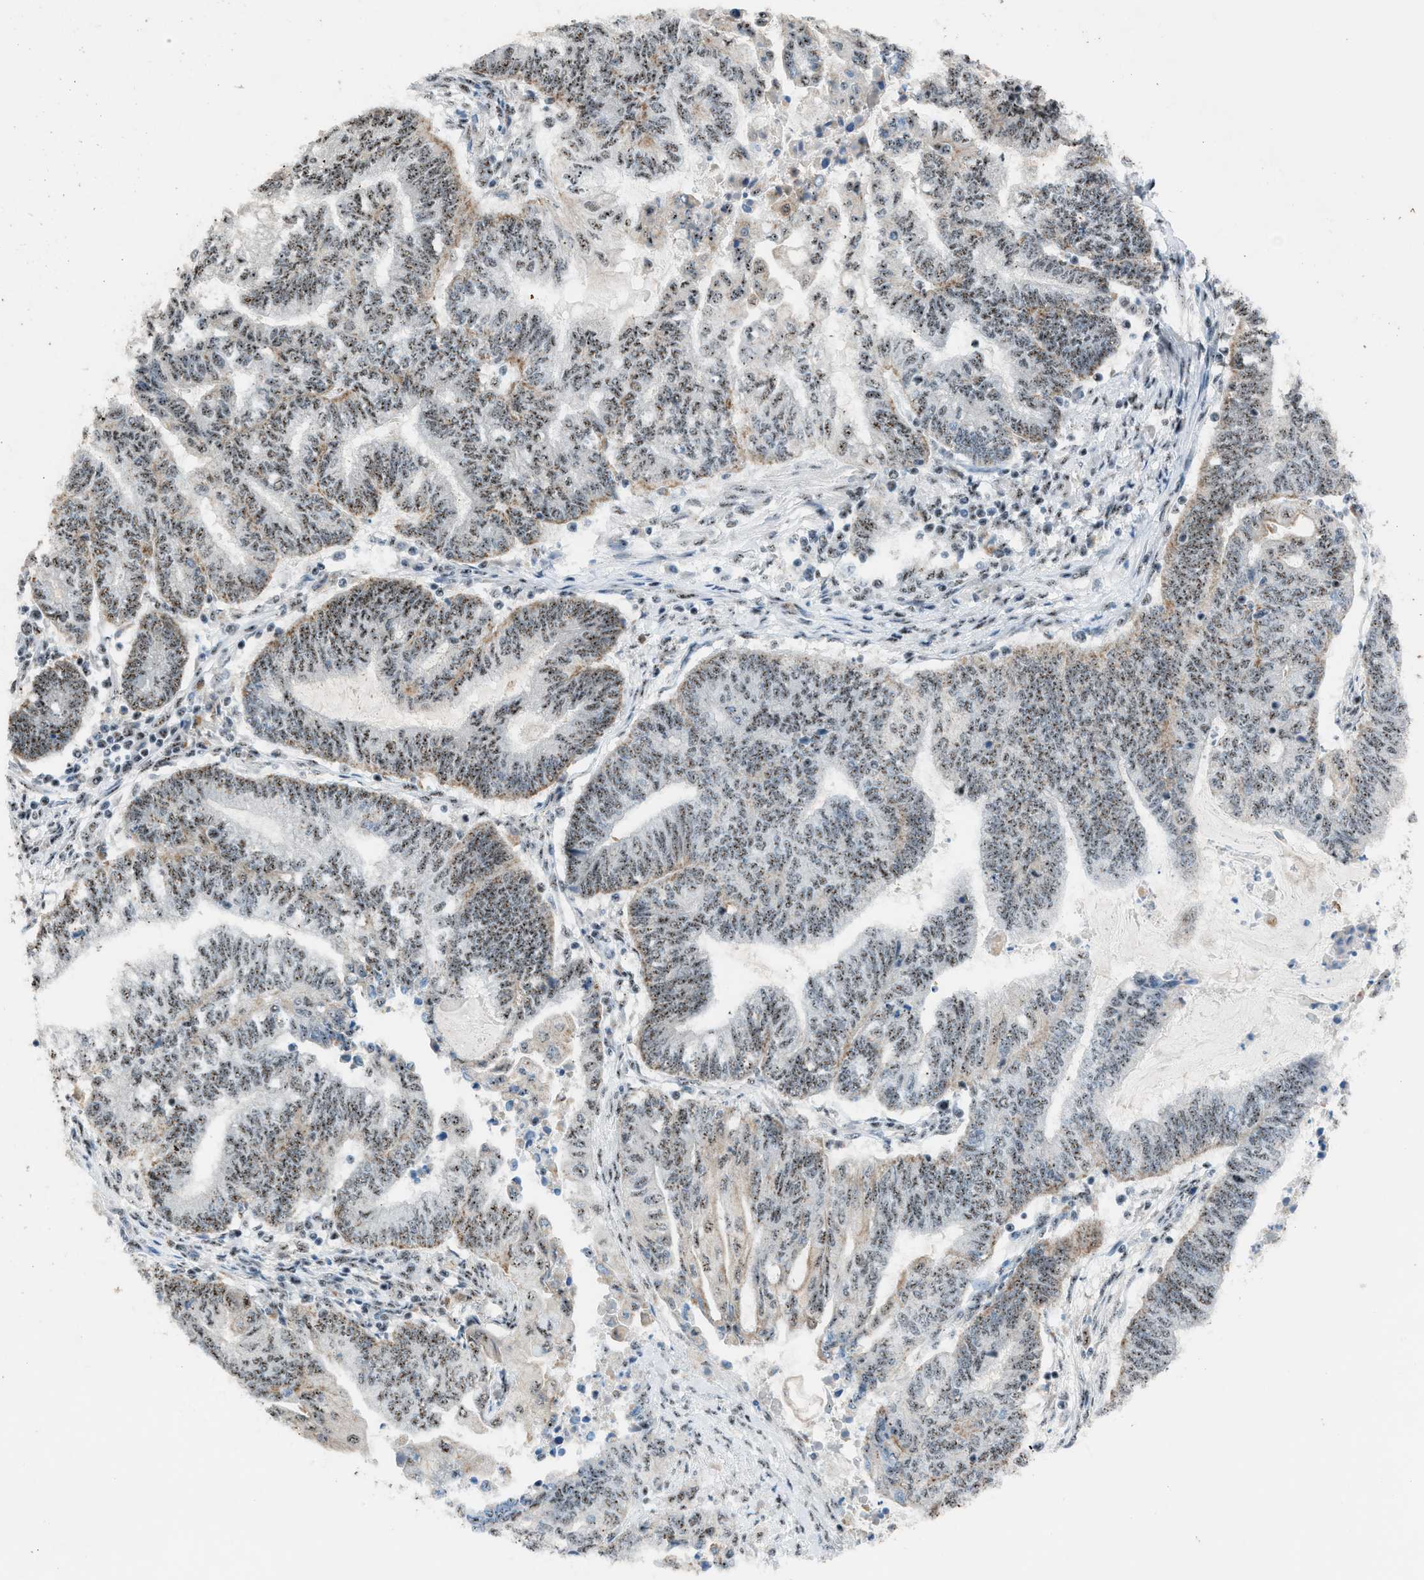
{"staining": {"intensity": "weak", "quantity": ">75%", "location": "nuclear"}, "tissue": "endometrial cancer", "cell_type": "Tumor cells", "image_type": "cancer", "snomed": [{"axis": "morphology", "description": "Adenocarcinoma, NOS"}, {"axis": "topography", "description": "Uterus"}, {"axis": "topography", "description": "Endometrium"}], "caption": "Weak nuclear staining is seen in about >75% of tumor cells in endometrial cancer. (DAB (3,3'-diaminobenzidine) IHC, brown staining for protein, blue staining for nuclei).", "gene": "CENPP", "patient": {"sex": "female", "age": 70}}